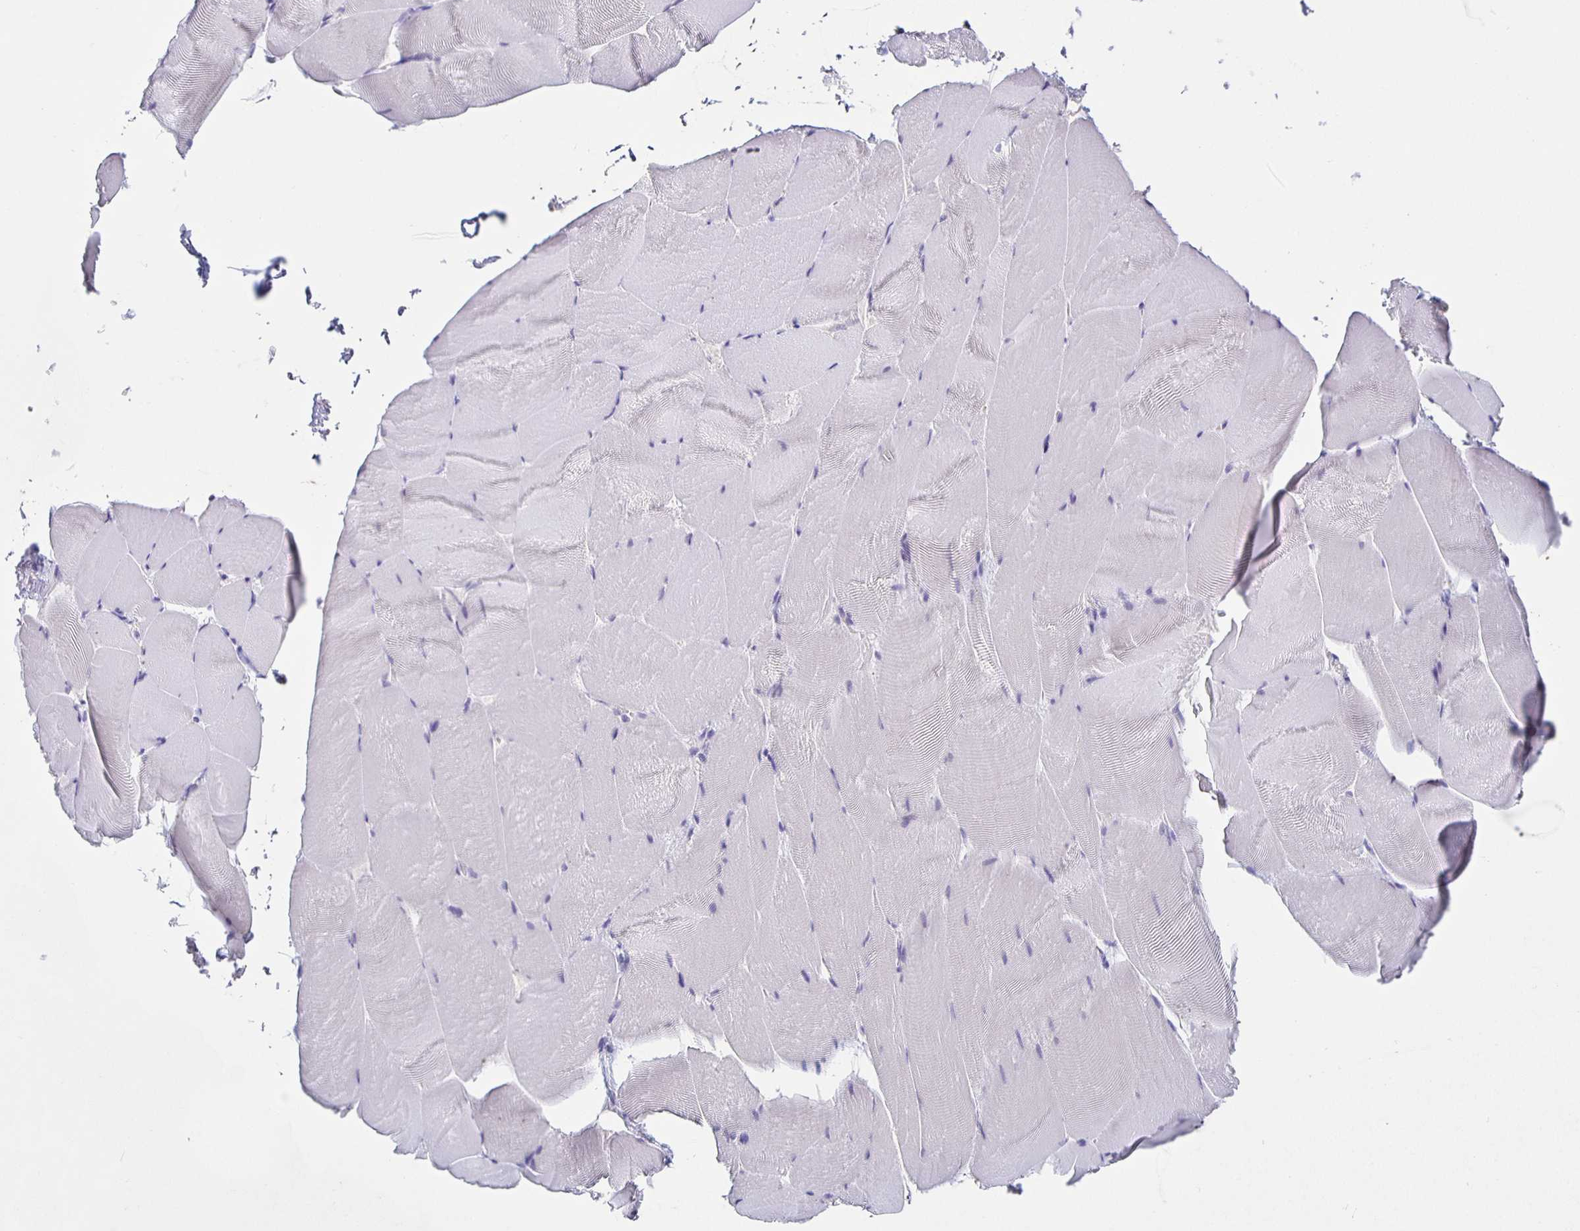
{"staining": {"intensity": "negative", "quantity": "none", "location": "none"}, "tissue": "skeletal muscle", "cell_type": "Myocytes", "image_type": "normal", "snomed": [{"axis": "morphology", "description": "Normal tissue, NOS"}, {"axis": "topography", "description": "Skeletal muscle"}], "caption": "This is a photomicrograph of immunohistochemistry staining of unremarkable skeletal muscle, which shows no staining in myocytes. Nuclei are stained in blue.", "gene": "CARNS1", "patient": {"sex": "female", "age": 64}}